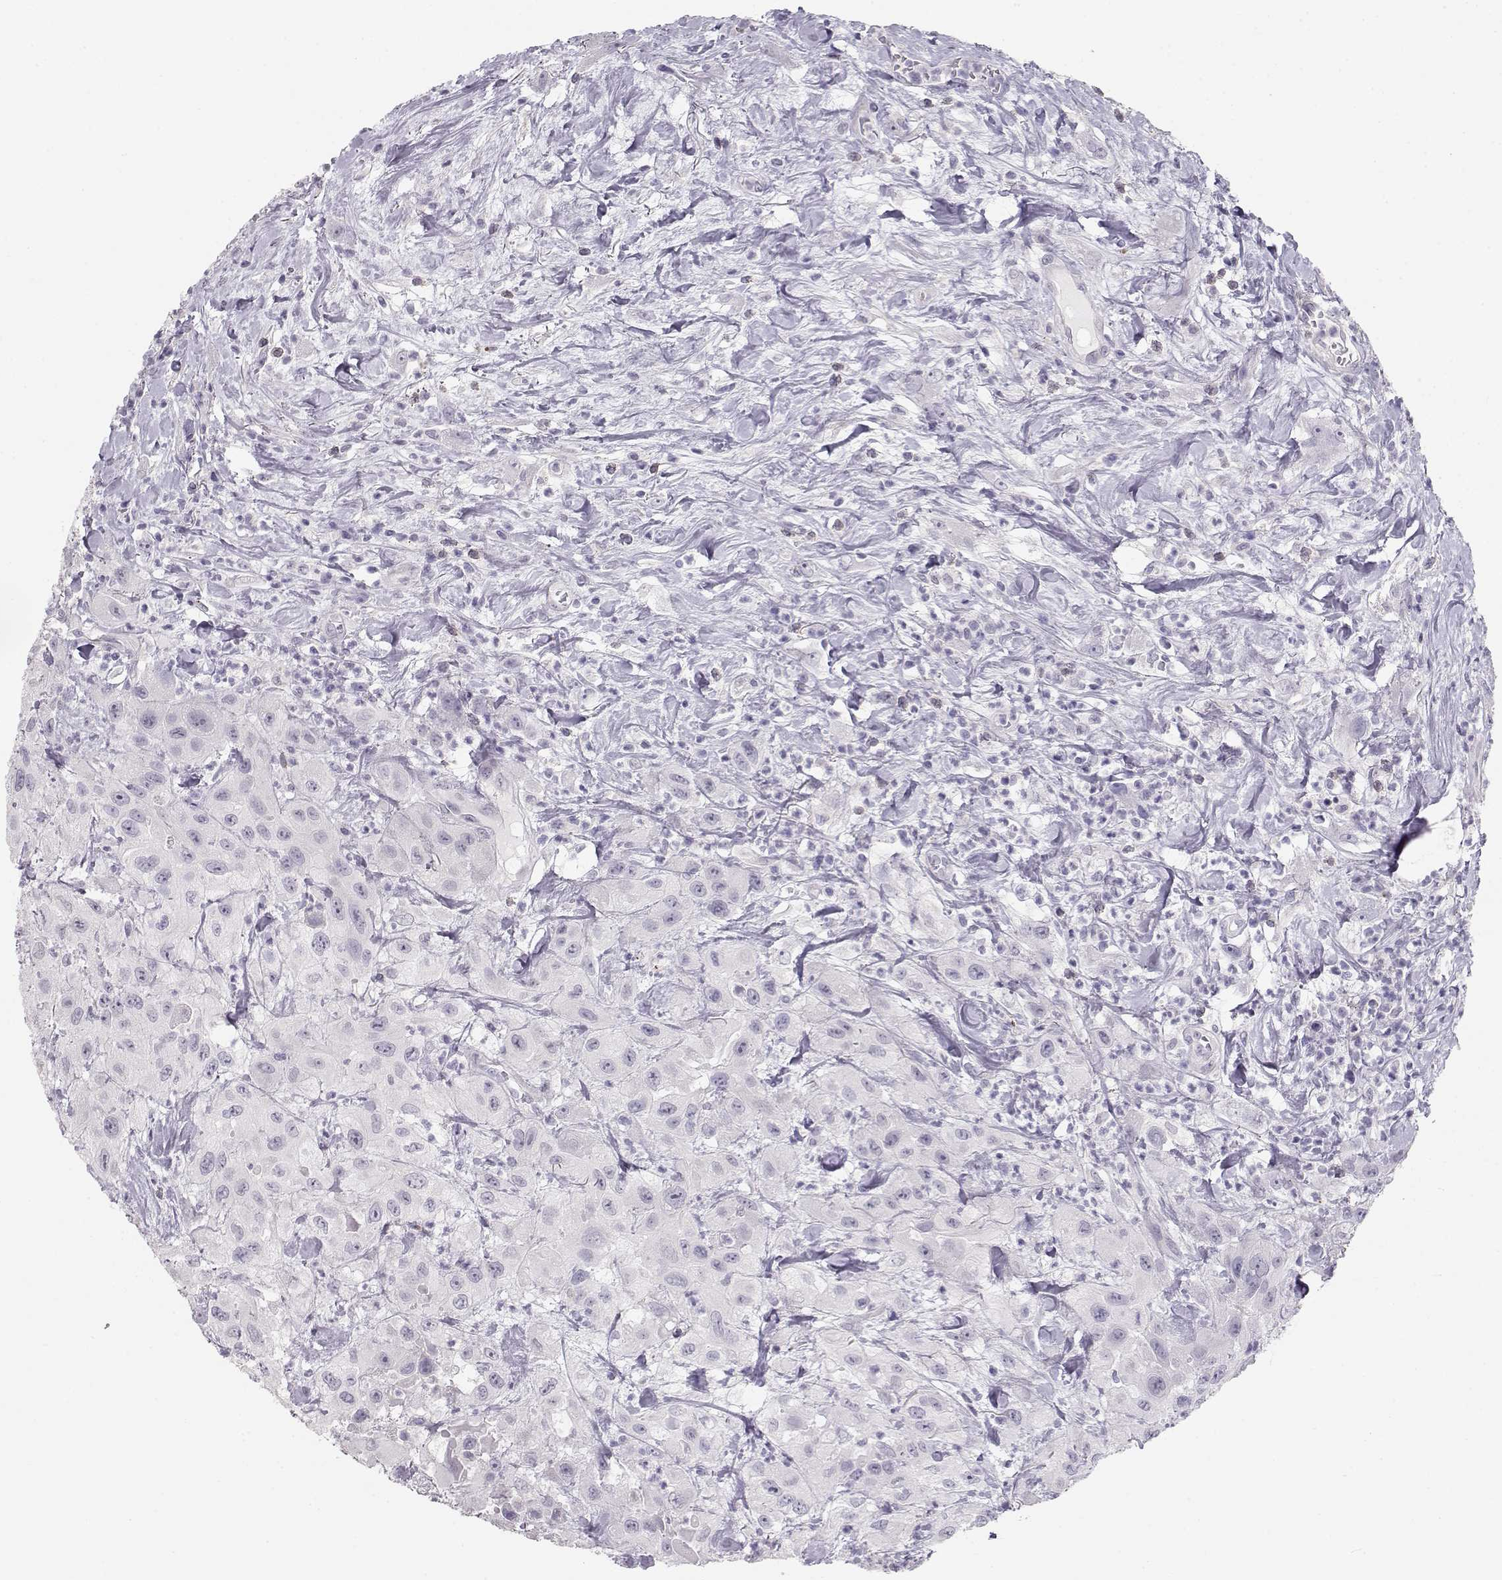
{"staining": {"intensity": "negative", "quantity": "none", "location": "none"}, "tissue": "urothelial cancer", "cell_type": "Tumor cells", "image_type": "cancer", "snomed": [{"axis": "morphology", "description": "Urothelial carcinoma, High grade"}, {"axis": "topography", "description": "Urinary bladder"}], "caption": "High magnification brightfield microscopy of urothelial carcinoma (high-grade) stained with DAB (brown) and counterstained with hematoxylin (blue): tumor cells show no significant expression.", "gene": "NUTM1", "patient": {"sex": "male", "age": 79}}